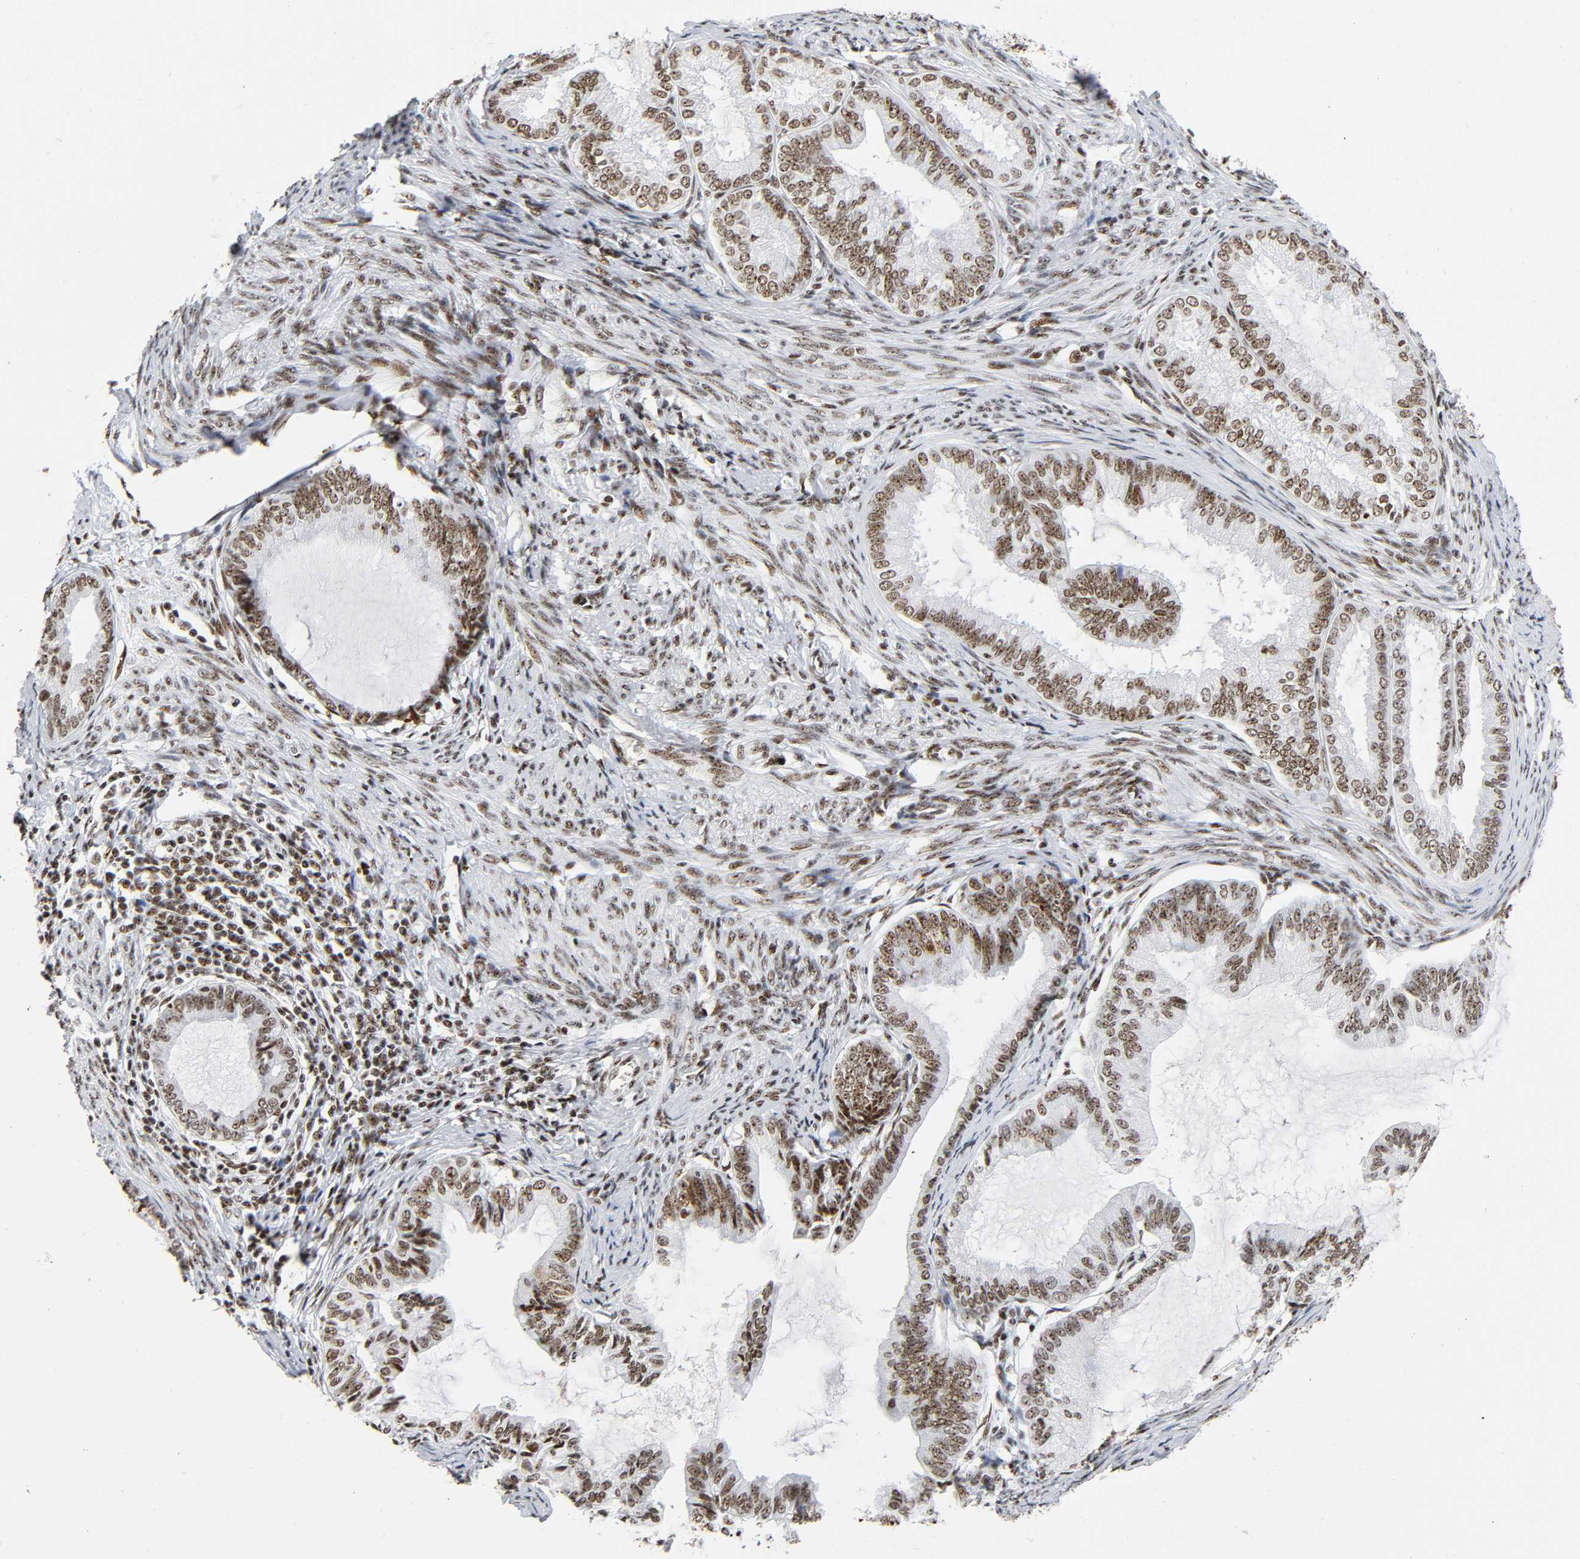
{"staining": {"intensity": "moderate", "quantity": ">75%", "location": "nuclear"}, "tissue": "endometrial cancer", "cell_type": "Tumor cells", "image_type": "cancer", "snomed": [{"axis": "morphology", "description": "Adenocarcinoma, NOS"}, {"axis": "topography", "description": "Endometrium"}], "caption": "Immunohistochemical staining of endometrial adenocarcinoma shows medium levels of moderate nuclear protein staining in approximately >75% of tumor cells. The protein is stained brown, and the nuclei are stained in blue (DAB IHC with brightfield microscopy, high magnification).", "gene": "UBTF", "patient": {"sex": "female", "age": 86}}